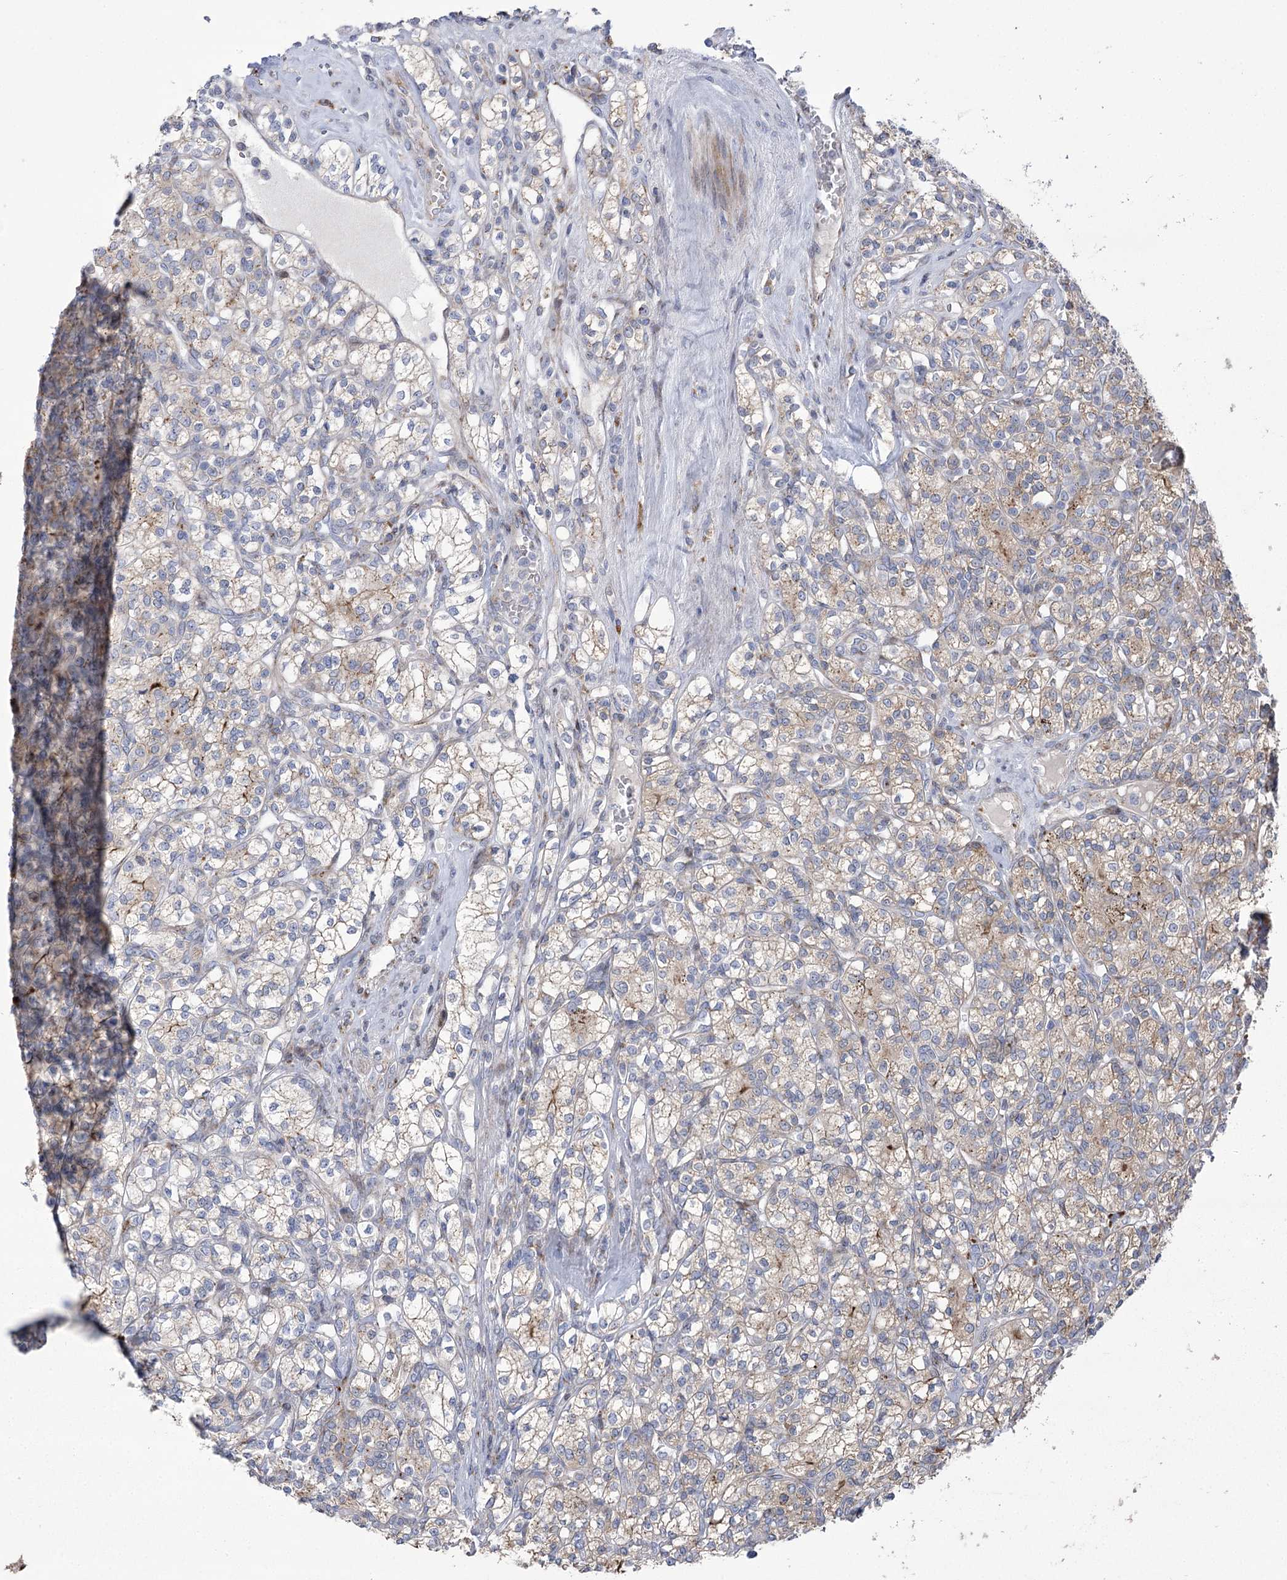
{"staining": {"intensity": "weak", "quantity": "25%-75%", "location": "cytoplasmic/membranous"}, "tissue": "renal cancer", "cell_type": "Tumor cells", "image_type": "cancer", "snomed": [{"axis": "morphology", "description": "Adenocarcinoma, NOS"}, {"axis": "topography", "description": "Kidney"}], "caption": "Human renal cancer stained with a brown dye reveals weak cytoplasmic/membranous positive expression in approximately 25%-75% of tumor cells.", "gene": "NME7", "patient": {"sex": "male", "age": 77}}